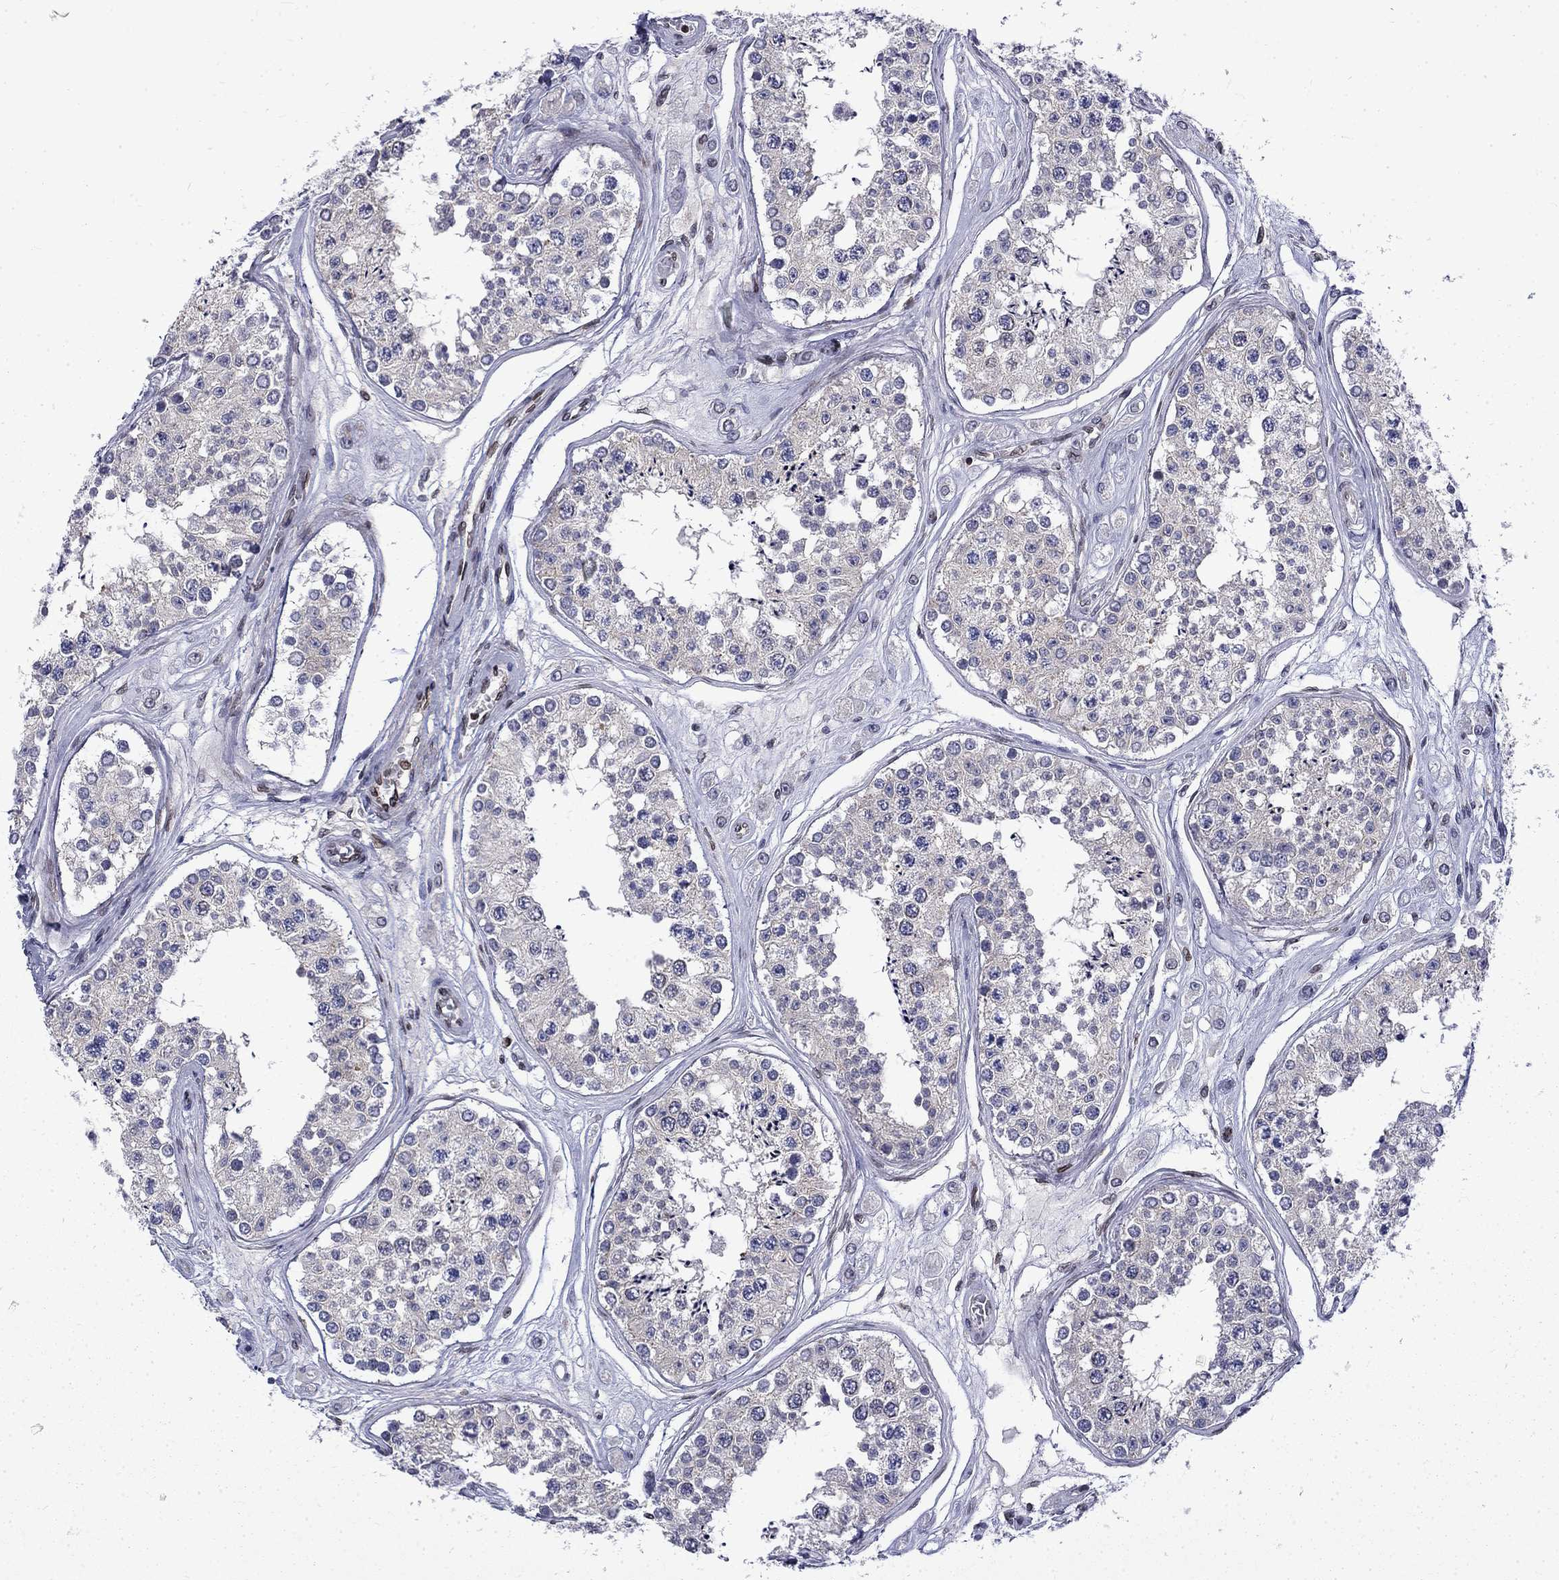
{"staining": {"intensity": "negative", "quantity": "none", "location": "none"}, "tissue": "testis", "cell_type": "Cells in seminiferous ducts", "image_type": "normal", "snomed": [{"axis": "morphology", "description": "Normal tissue, NOS"}, {"axis": "topography", "description": "Testis"}], "caption": "Testis stained for a protein using immunohistochemistry exhibits no expression cells in seminiferous ducts.", "gene": "SLA", "patient": {"sex": "male", "age": 25}}